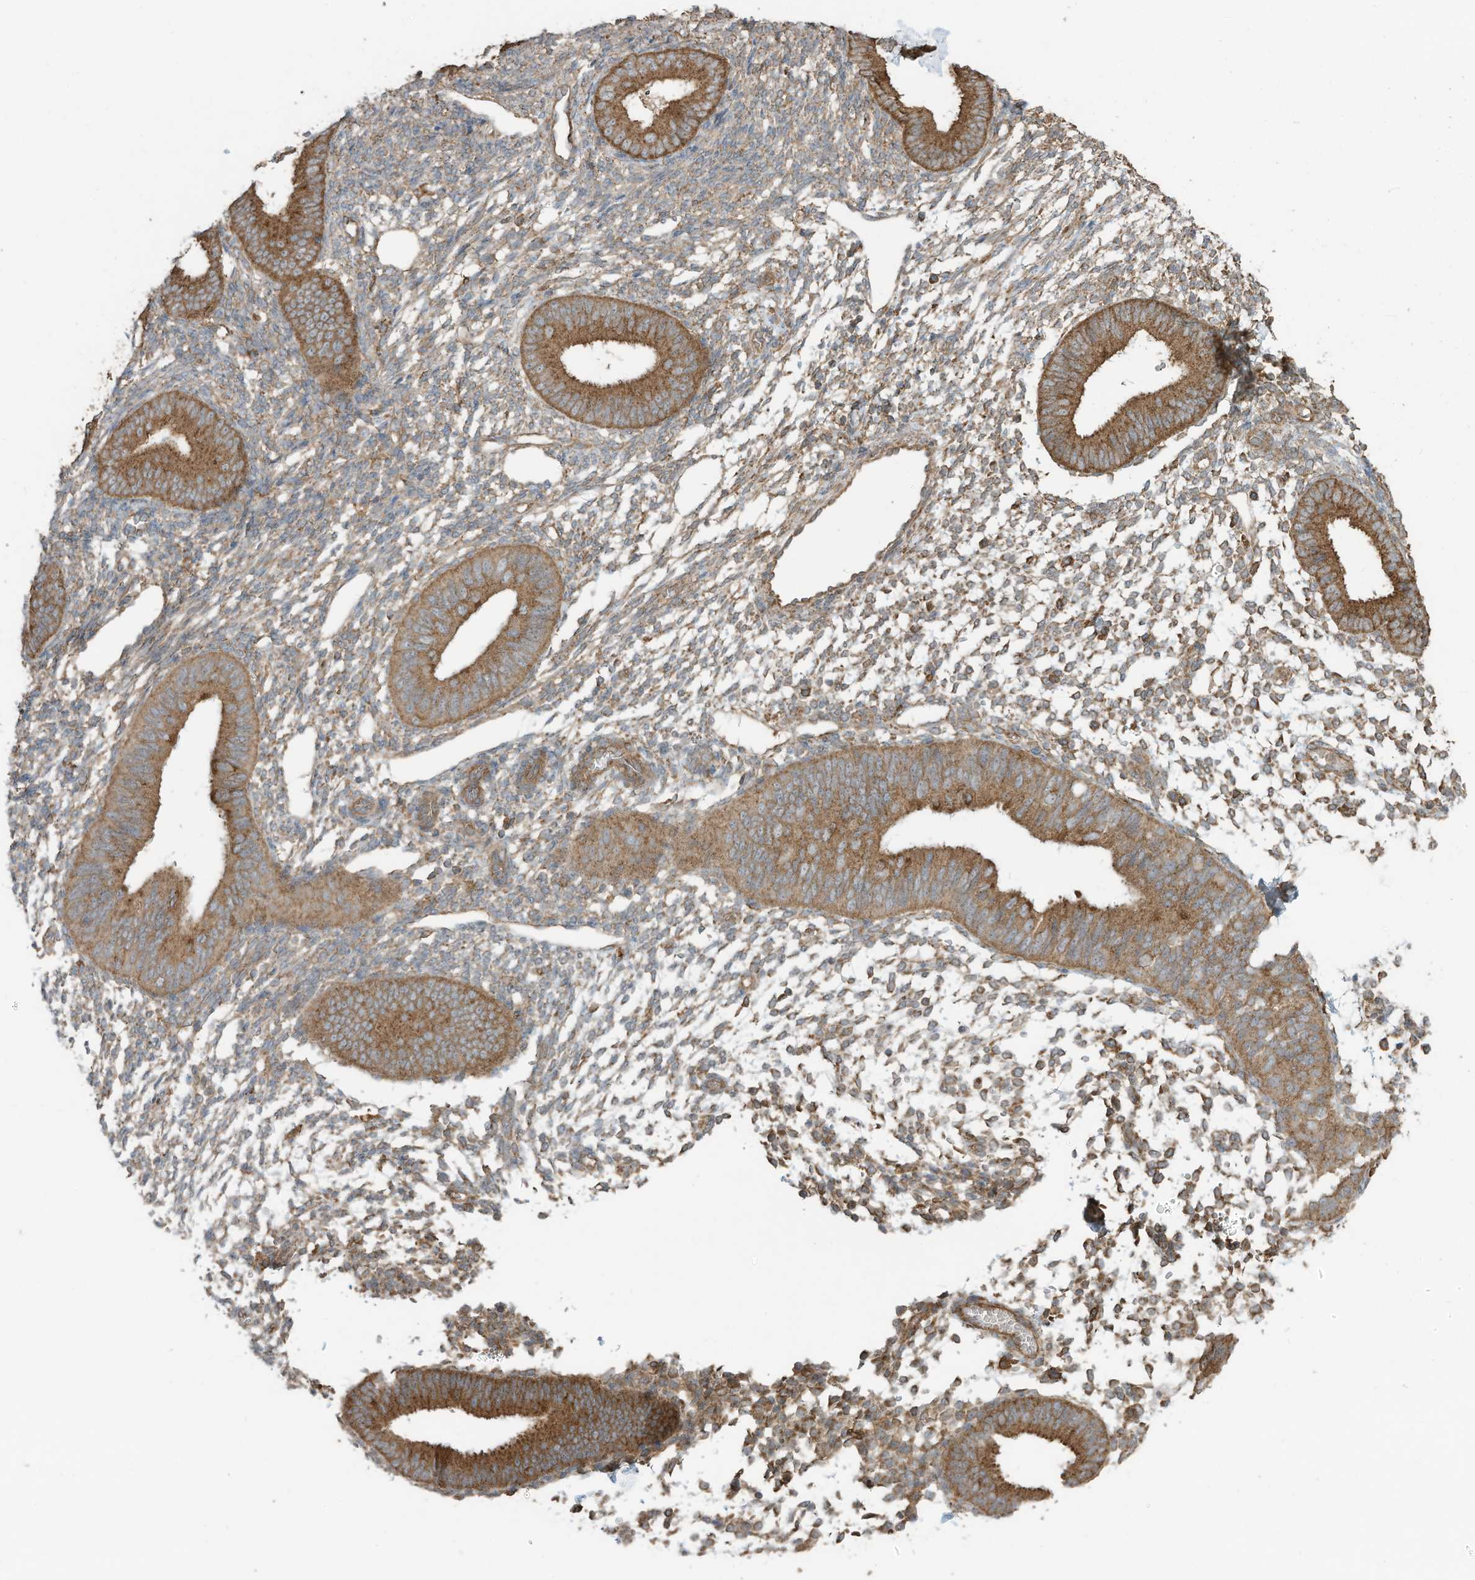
{"staining": {"intensity": "moderate", "quantity": "25%-75%", "location": "cytoplasmic/membranous"}, "tissue": "endometrium", "cell_type": "Cells in endometrial stroma", "image_type": "normal", "snomed": [{"axis": "morphology", "description": "Normal tissue, NOS"}, {"axis": "topography", "description": "Uterus"}, {"axis": "topography", "description": "Endometrium"}], "caption": "Protein expression analysis of normal endometrium reveals moderate cytoplasmic/membranous staining in about 25%-75% of cells in endometrial stroma. (DAB (3,3'-diaminobenzidine) IHC with brightfield microscopy, high magnification).", "gene": "CGAS", "patient": {"sex": "female", "age": 48}}